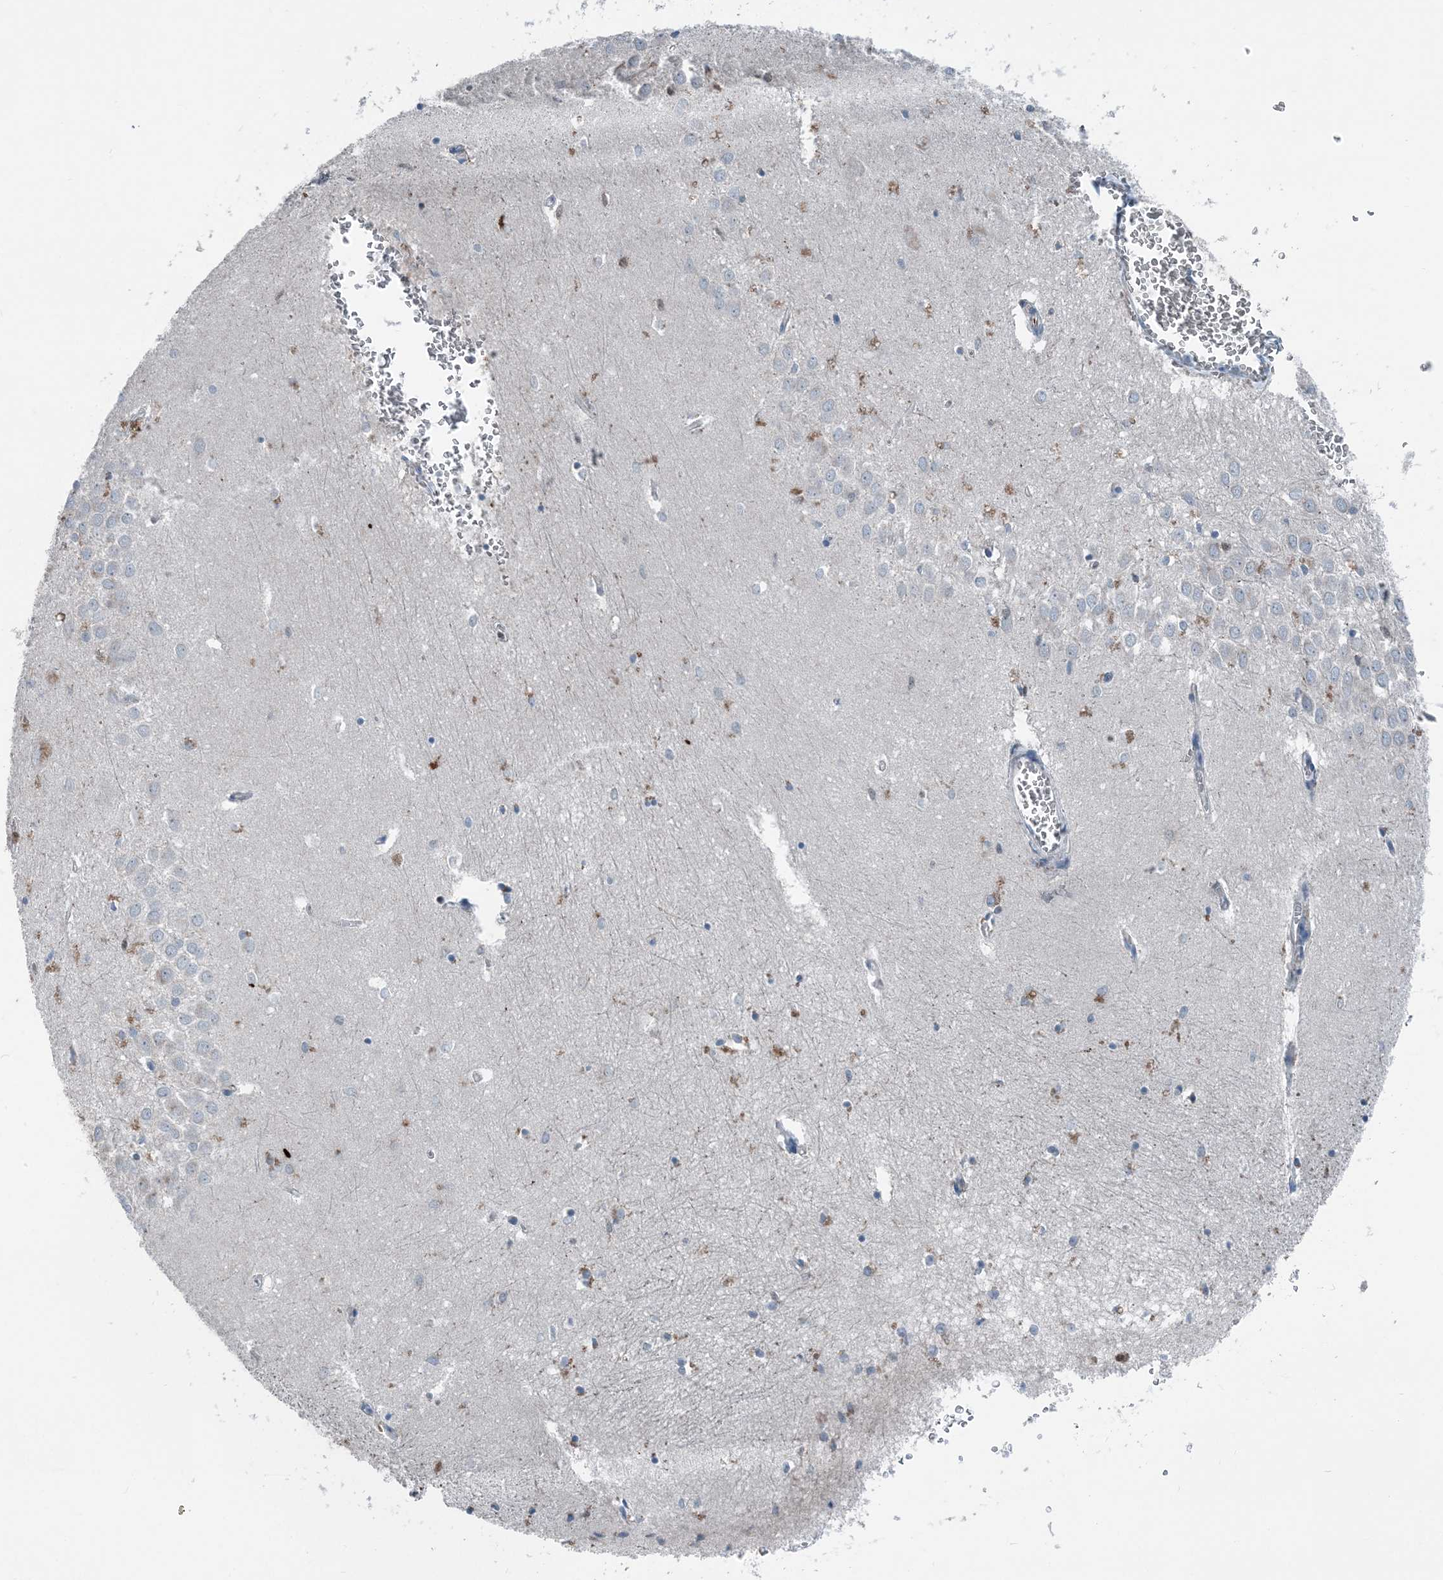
{"staining": {"intensity": "negative", "quantity": "none", "location": "none"}, "tissue": "hippocampus", "cell_type": "Glial cells", "image_type": "normal", "snomed": [{"axis": "morphology", "description": "Normal tissue, NOS"}, {"axis": "topography", "description": "Hippocampus"}], "caption": "Histopathology image shows no significant protein expression in glial cells of benign hippocampus.", "gene": "CFL1", "patient": {"sex": "female", "age": 64}}